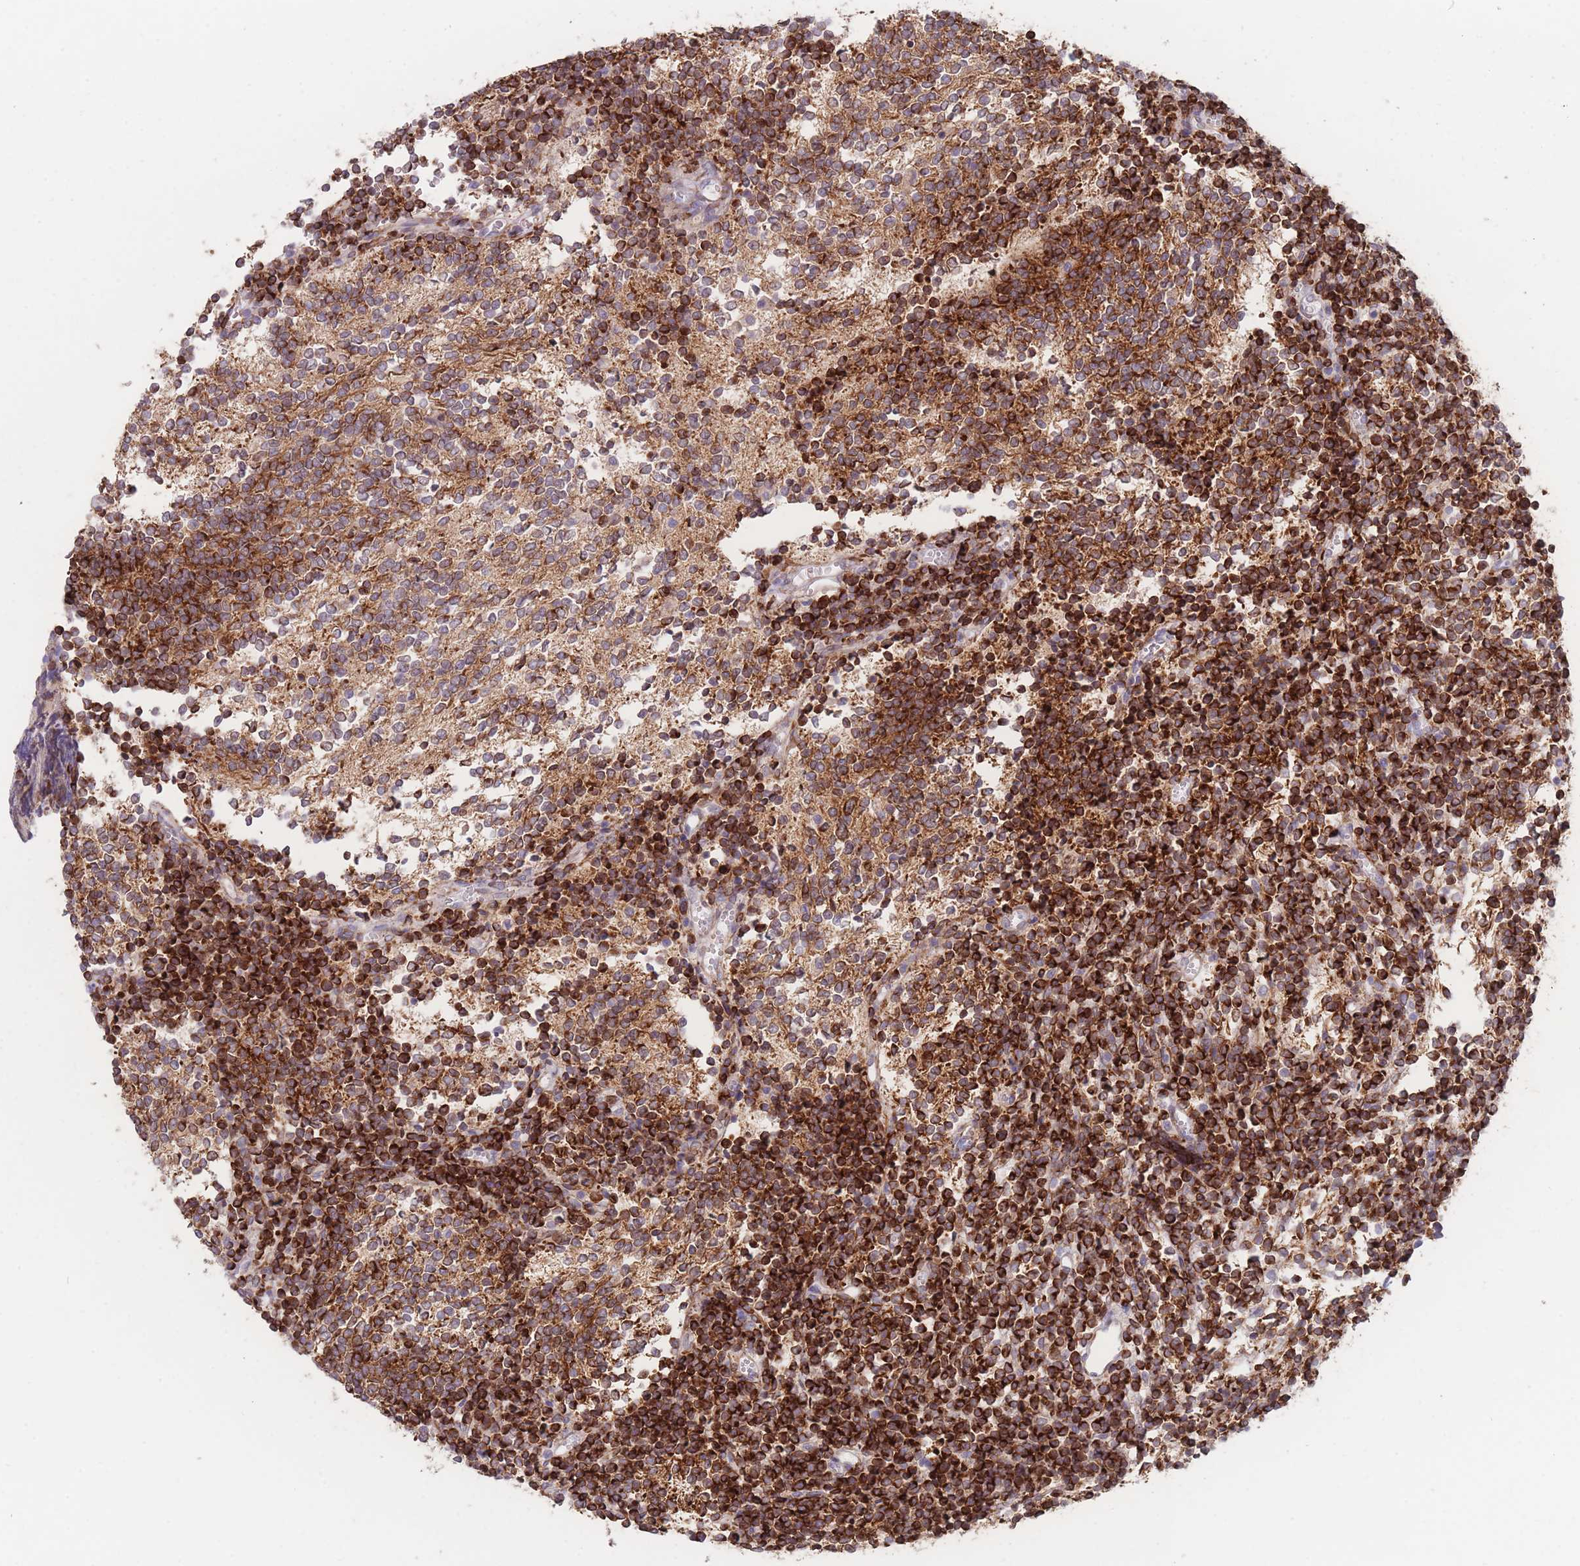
{"staining": {"intensity": "strong", "quantity": ">75%", "location": "cytoplasmic/membranous"}, "tissue": "glioma", "cell_type": "Tumor cells", "image_type": "cancer", "snomed": [{"axis": "morphology", "description": "Glioma, malignant, Low grade"}, {"axis": "topography", "description": "Brain"}], "caption": "Immunohistochemistry histopathology image of glioma stained for a protein (brown), which shows high levels of strong cytoplasmic/membranous expression in approximately >75% of tumor cells.", "gene": "AK9", "patient": {"sex": "female", "age": 1}}